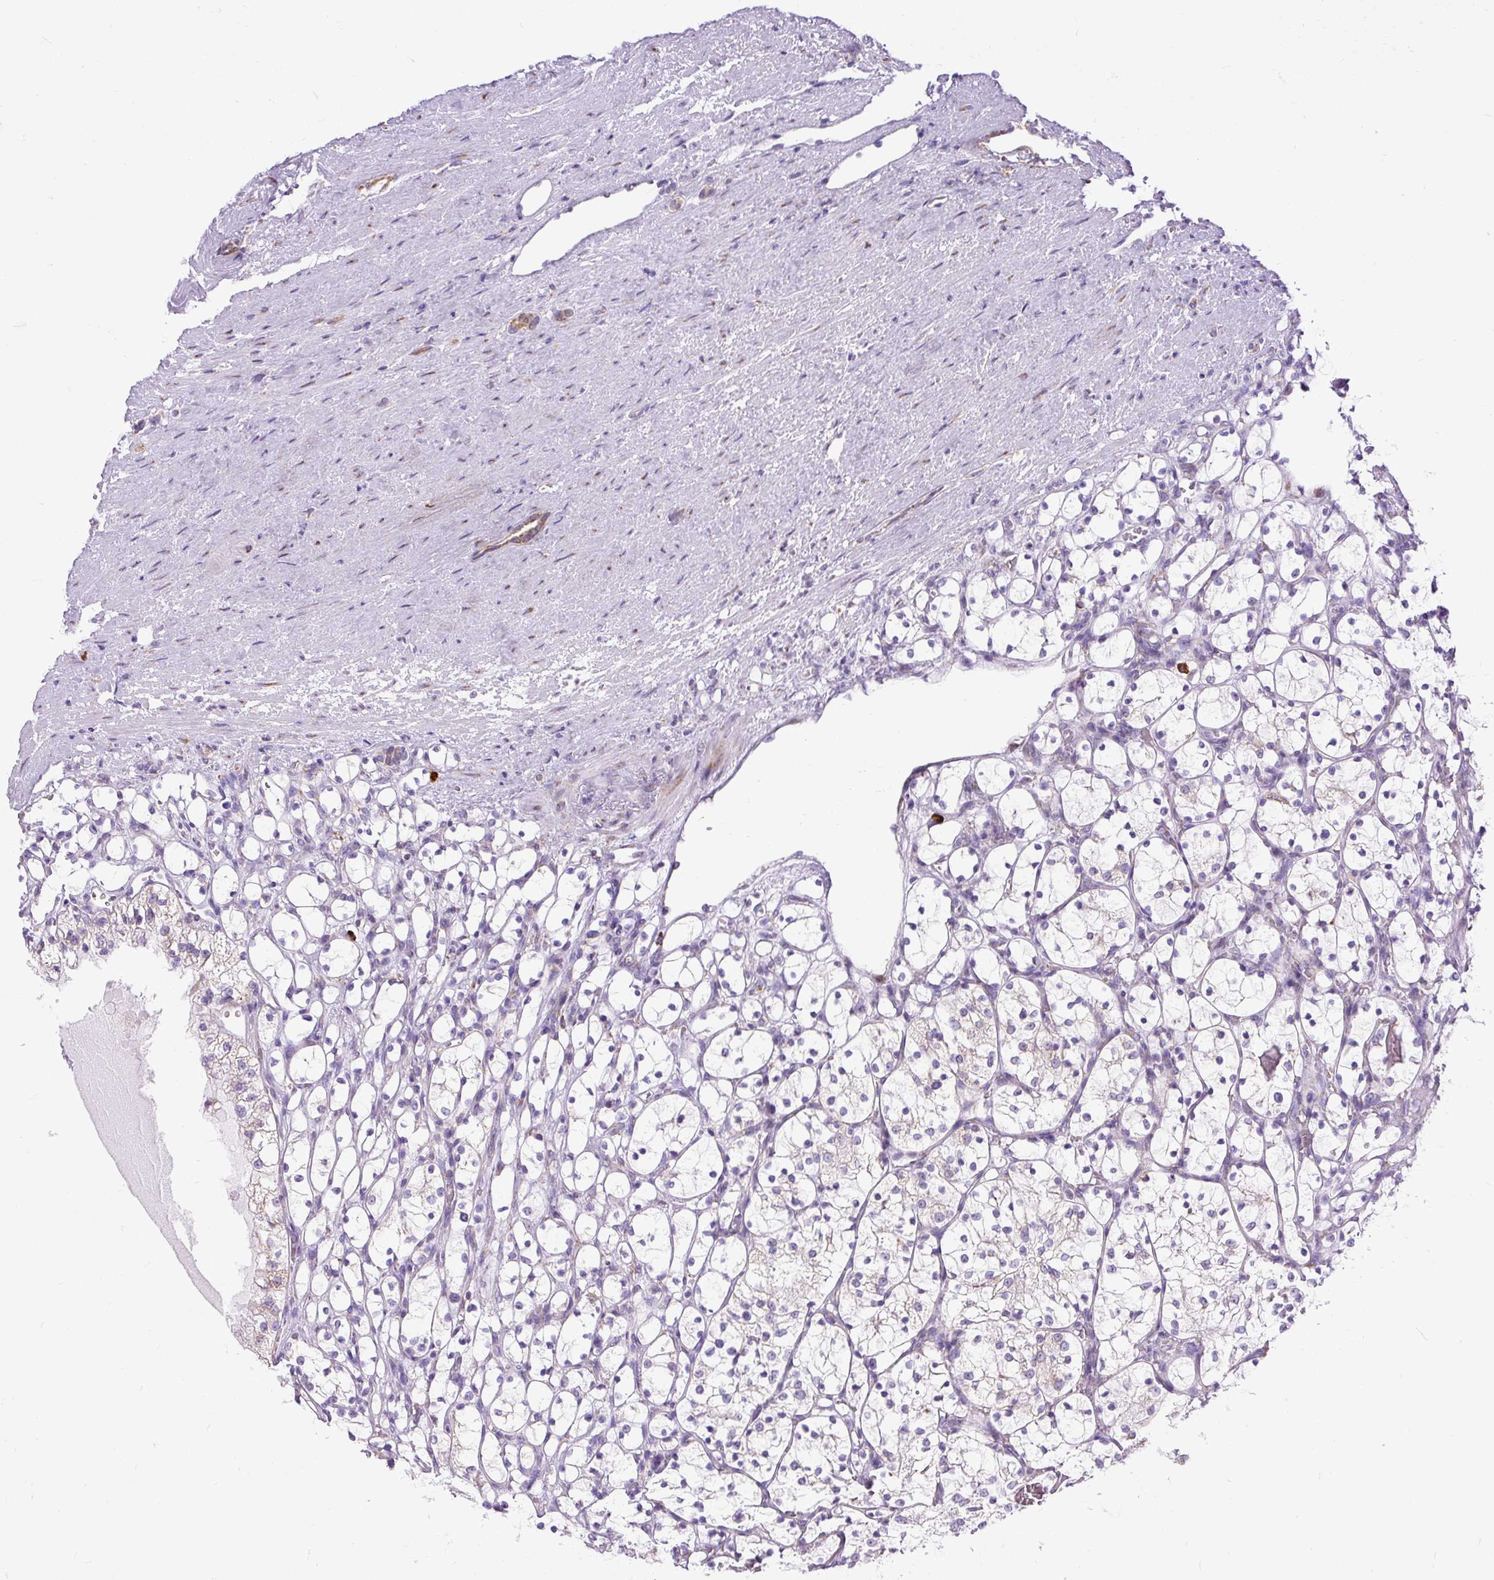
{"staining": {"intensity": "negative", "quantity": "none", "location": "none"}, "tissue": "renal cancer", "cell_type": "Tumor cells", "image_type": "cancer", "snomed": [{"axis": "morphology", "description": "Adenocarcinoma, NOS"}, {"axis": "topography", "description": "Kidney"}], "caption": "DAB immunohistochemical staining of renal cancer exhibits no significant positivity in tumor cells.", "gene": "DDOST", "patient": {"sex": "female", "age": 69}}